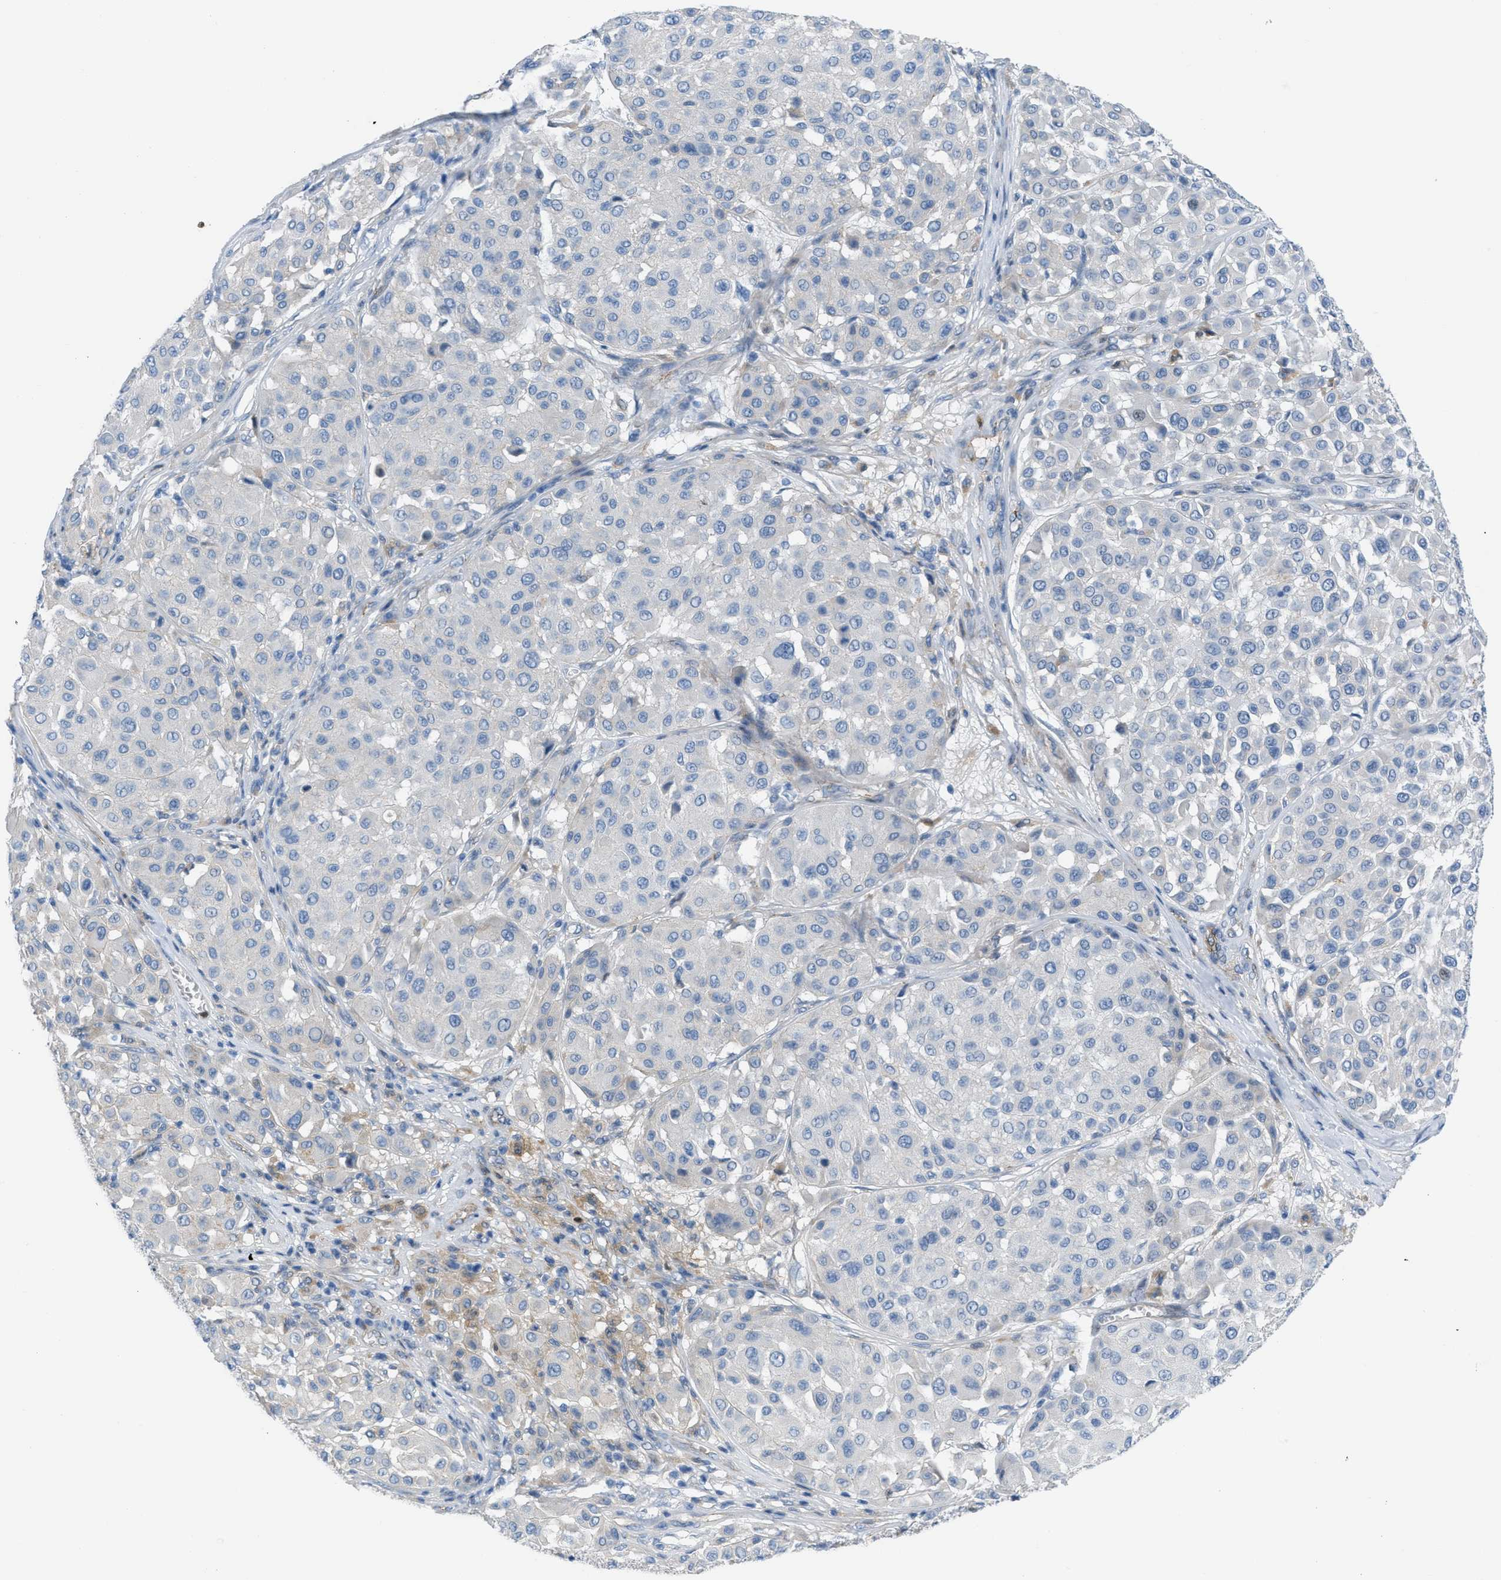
{"staining": {"intensity": "negative", "quantity": "none", "location": "none"}, "tissue": "melanoma", "cell_type": "Tumor cells", "image_type": "cancer", "snomed": [{"axis": "morphology", "description": "Malignant melanoma, Metastatic site"}, {"axis": "topography", "description": "Soft tissue"}], "caption": "Malignant melanoma (metastatic site) stained for a protein using IHC reveals no positivity tumor cells.", "gene": "CRB3", "patient": {"sex": "male", "age": 41}}